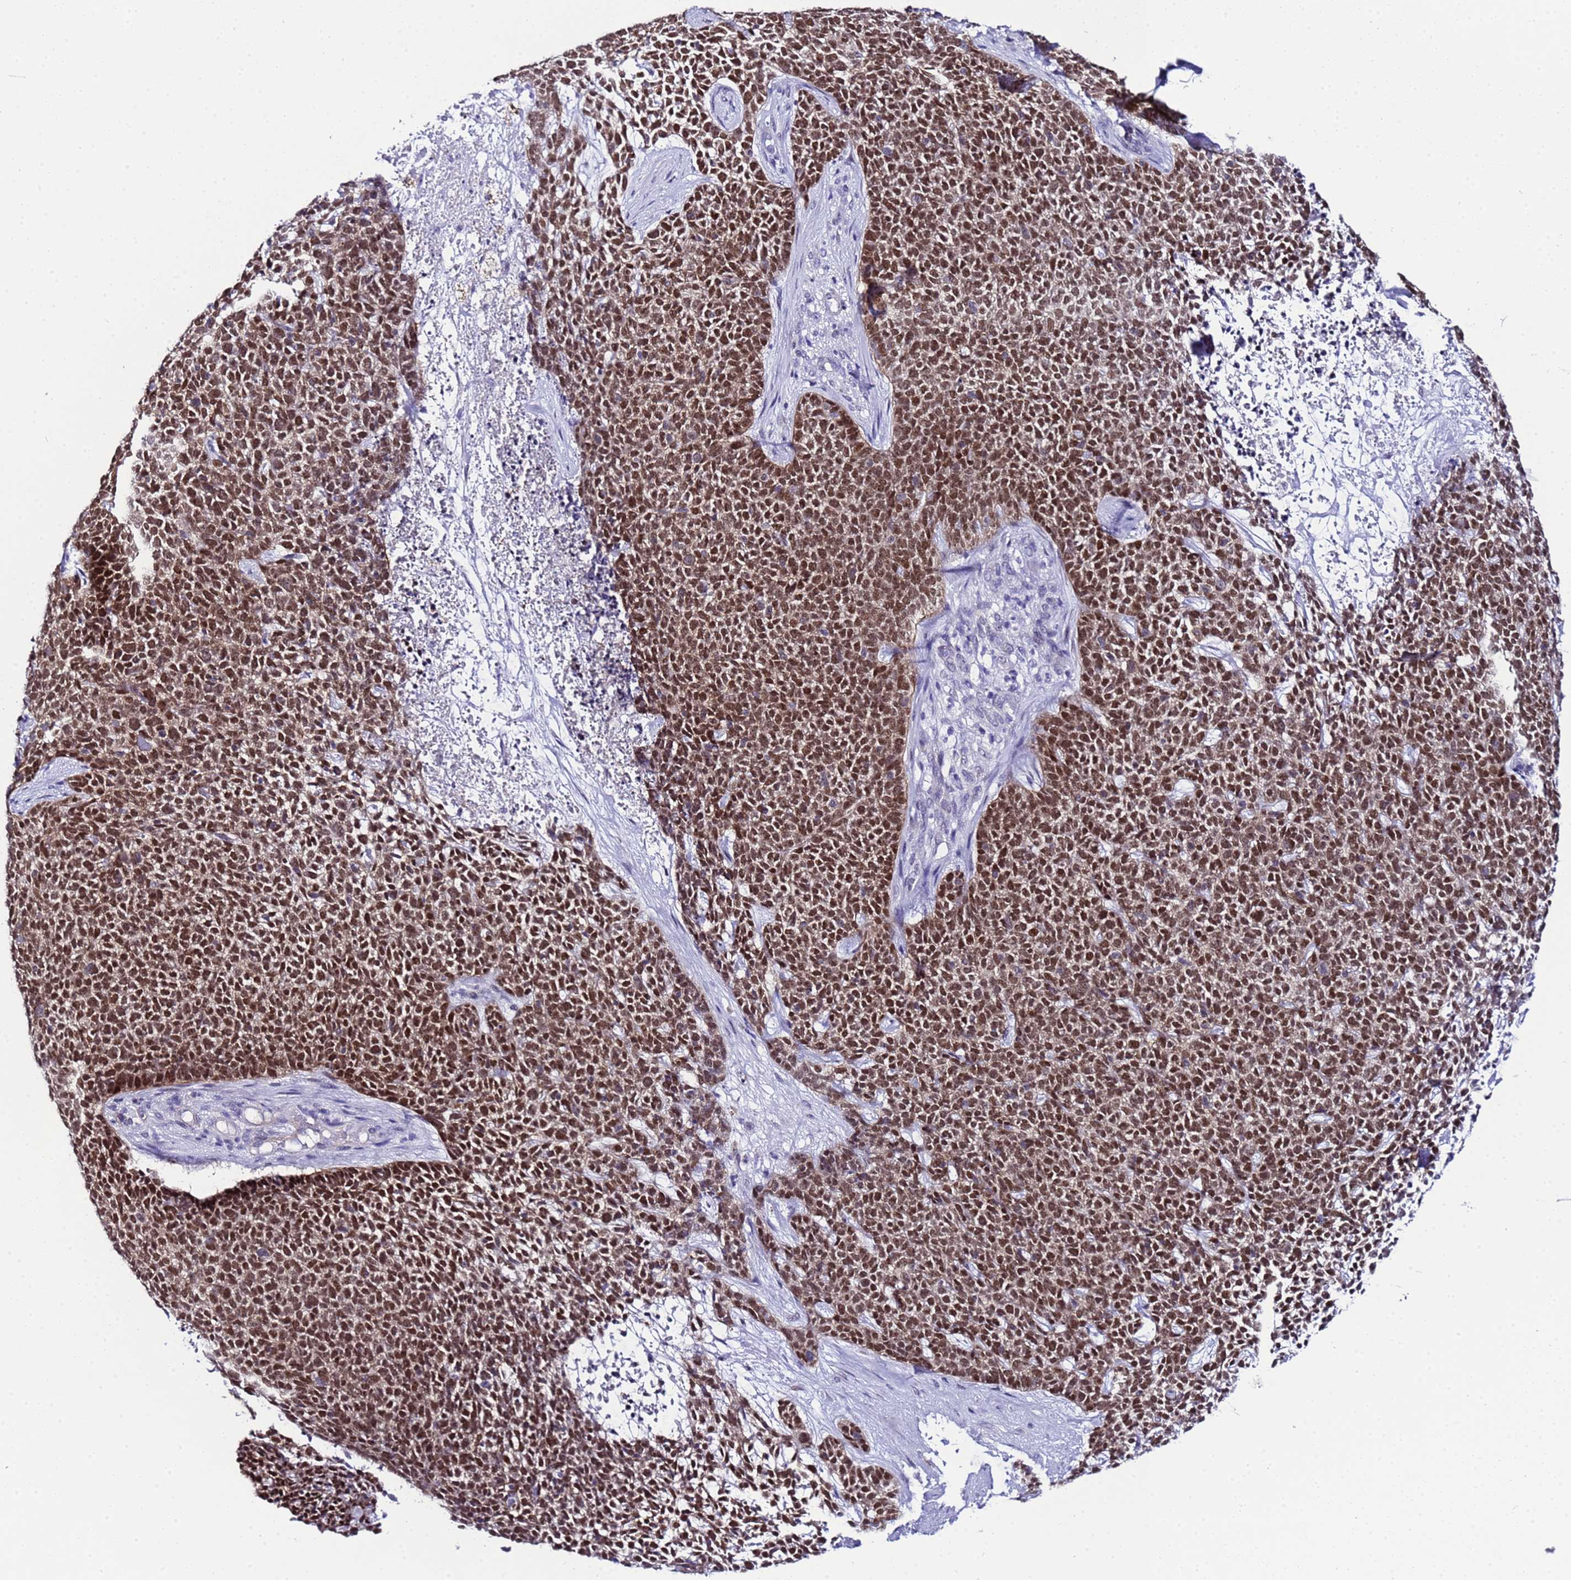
{"staining": {"intensity": "strong", "quantity": ">75%", "location": "nuclear"}, "tissue": "skin cancer", "cell_type": "Tumor cells", "image_type": "cancer", "snomed": [{"axis": "morphology", "description": "Basal cell carcinoma"}, {"axis": "topography", "description": "Skin"}], "caption": "DAB (3,3'-diaminobenzidine) immunohistochemical staining of human skin cancer exhibits strong nuclear protein staining in approximately >75% of tumor cells.", "gene": "BCL7A", "patient": {"sex": "female", "age": 84}}